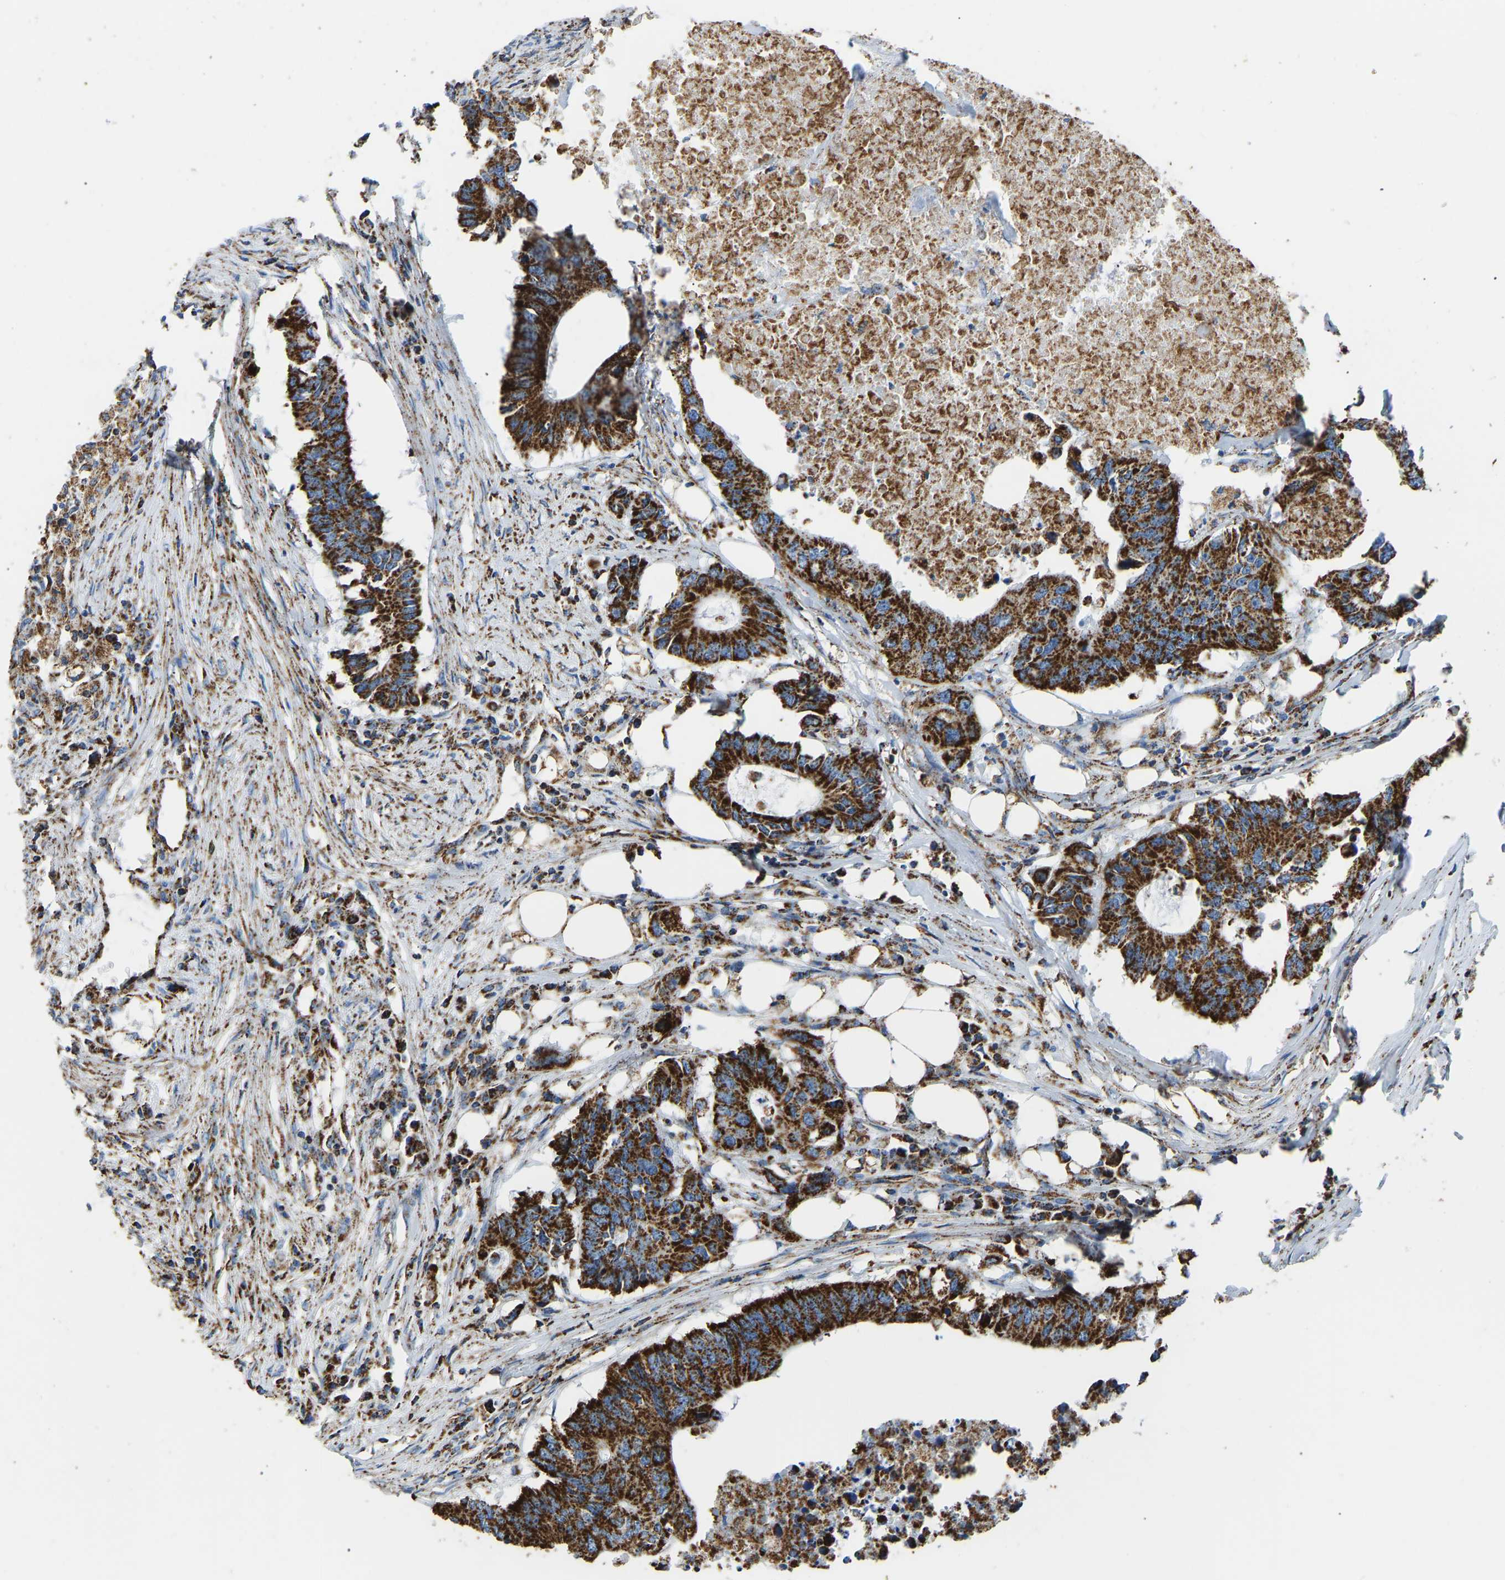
{"staining": {"intensity": "strong", "quantity": ">75%", "location": "cytoplasmic/membranous"}, "tissue": "colorectal cancer", "cell_type": "Tumor cells", "image_type": "cancer", "snomed": [{"axis": "morphology", "description": "Adenocarcinoma, NOS"}, {"axis": "topography", "description": "Colon"}], "caption": "DAB (3,3'-diaminobenzidine) immunohistochemical staining of human colorectal cancer exhibits strong cytoplasmic/membranous protein positivity in approximately >75% of tumor cells.", "gene": "IRX6", "patient": {"sex": "male", "age": 71}}